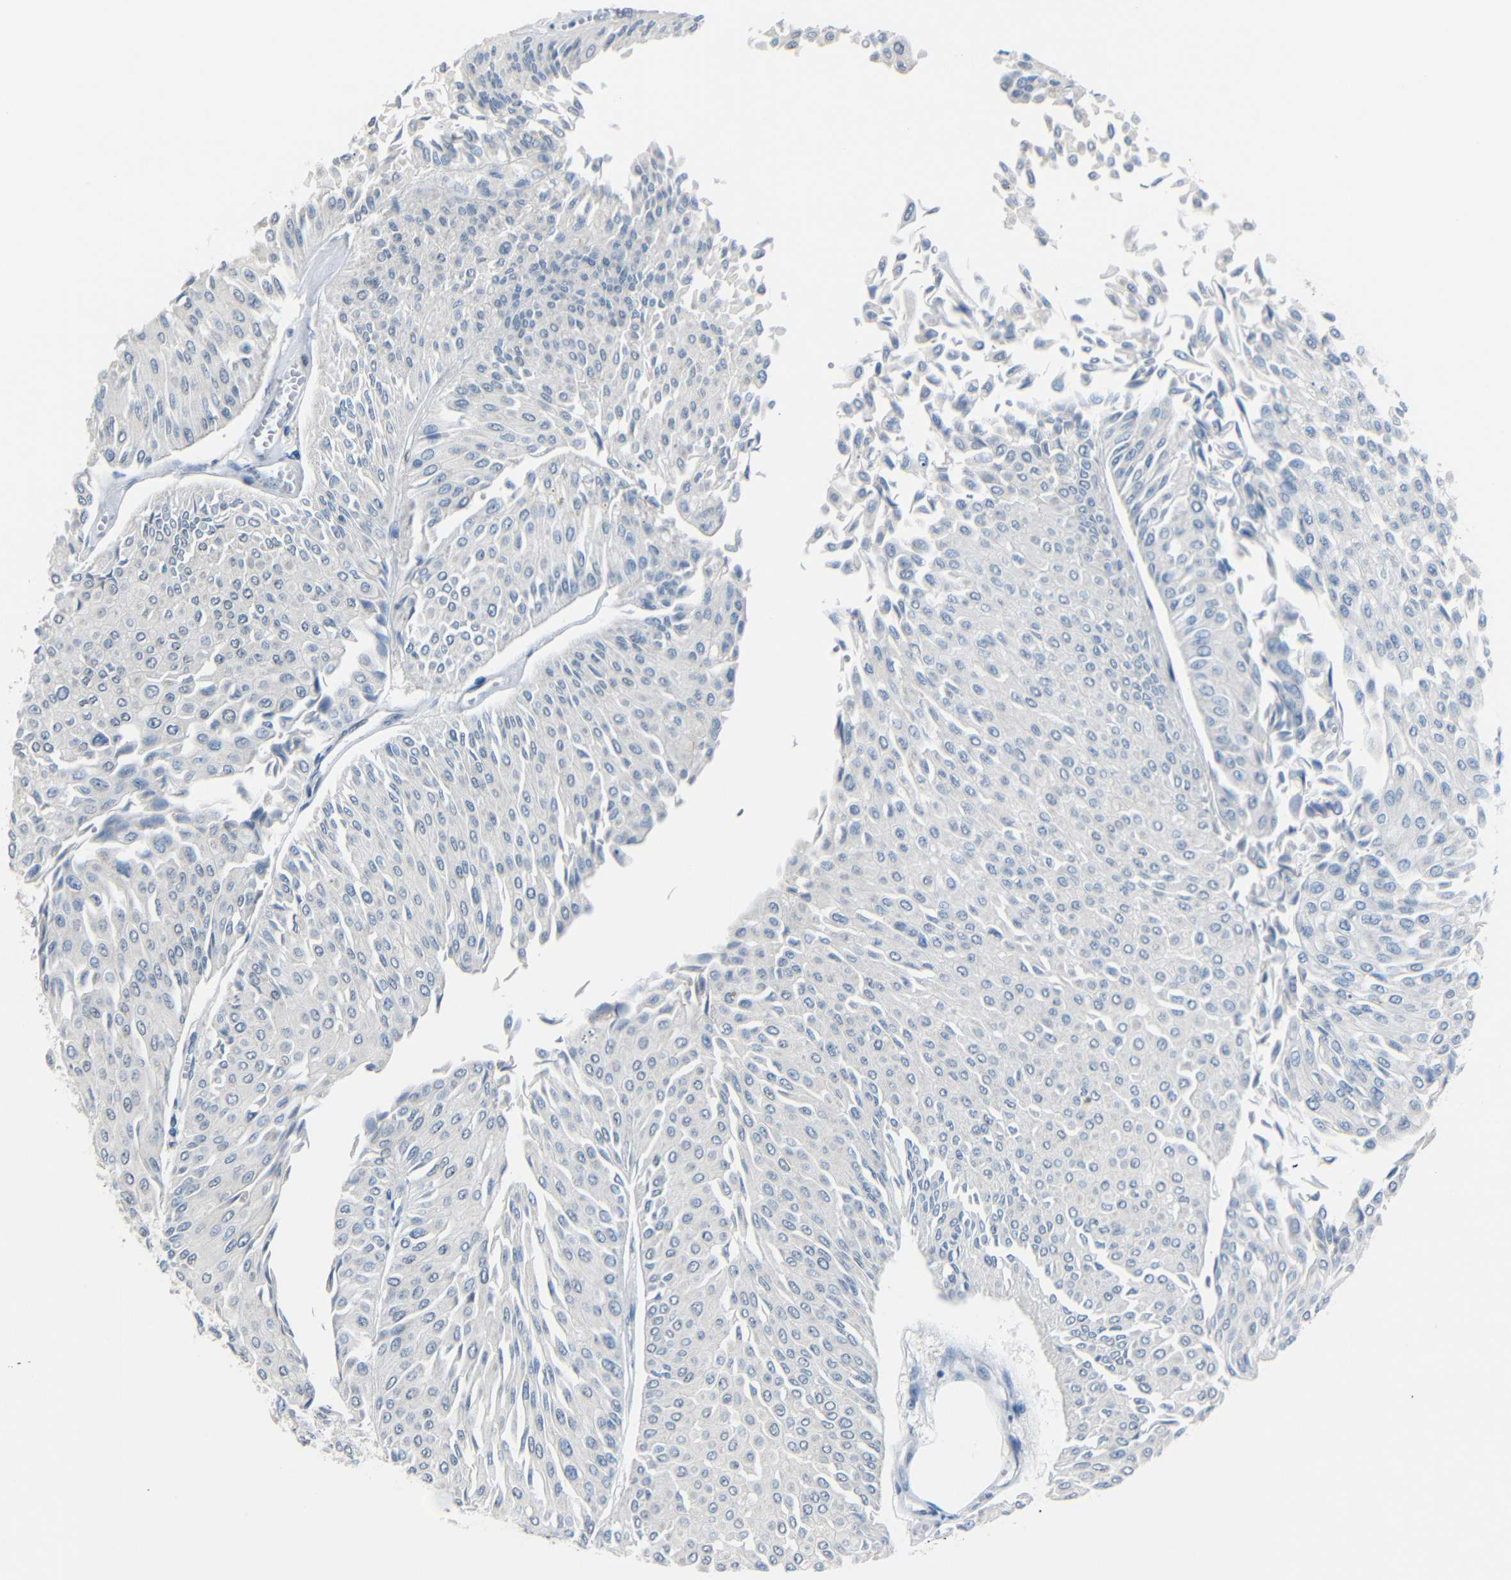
{"staining": {"intensity": "negative", "quantity": "none", "location": "none"}, "tissue": "urothelial cancer", "cell_type": "Tumor cells", "image_type": "cancer", "snomed": [{"axis": "morphology", "description": "Urothelial carcinoma, Low grade"}, {"axis": "topography", "description": "Urinary bladder"}], "caption": "Urothelial cancer was stained to show a protein in brown. There is no significant staining in tumor cells.", "gene": "GPR158", "patient": {"sex": "male", "age": 67}}